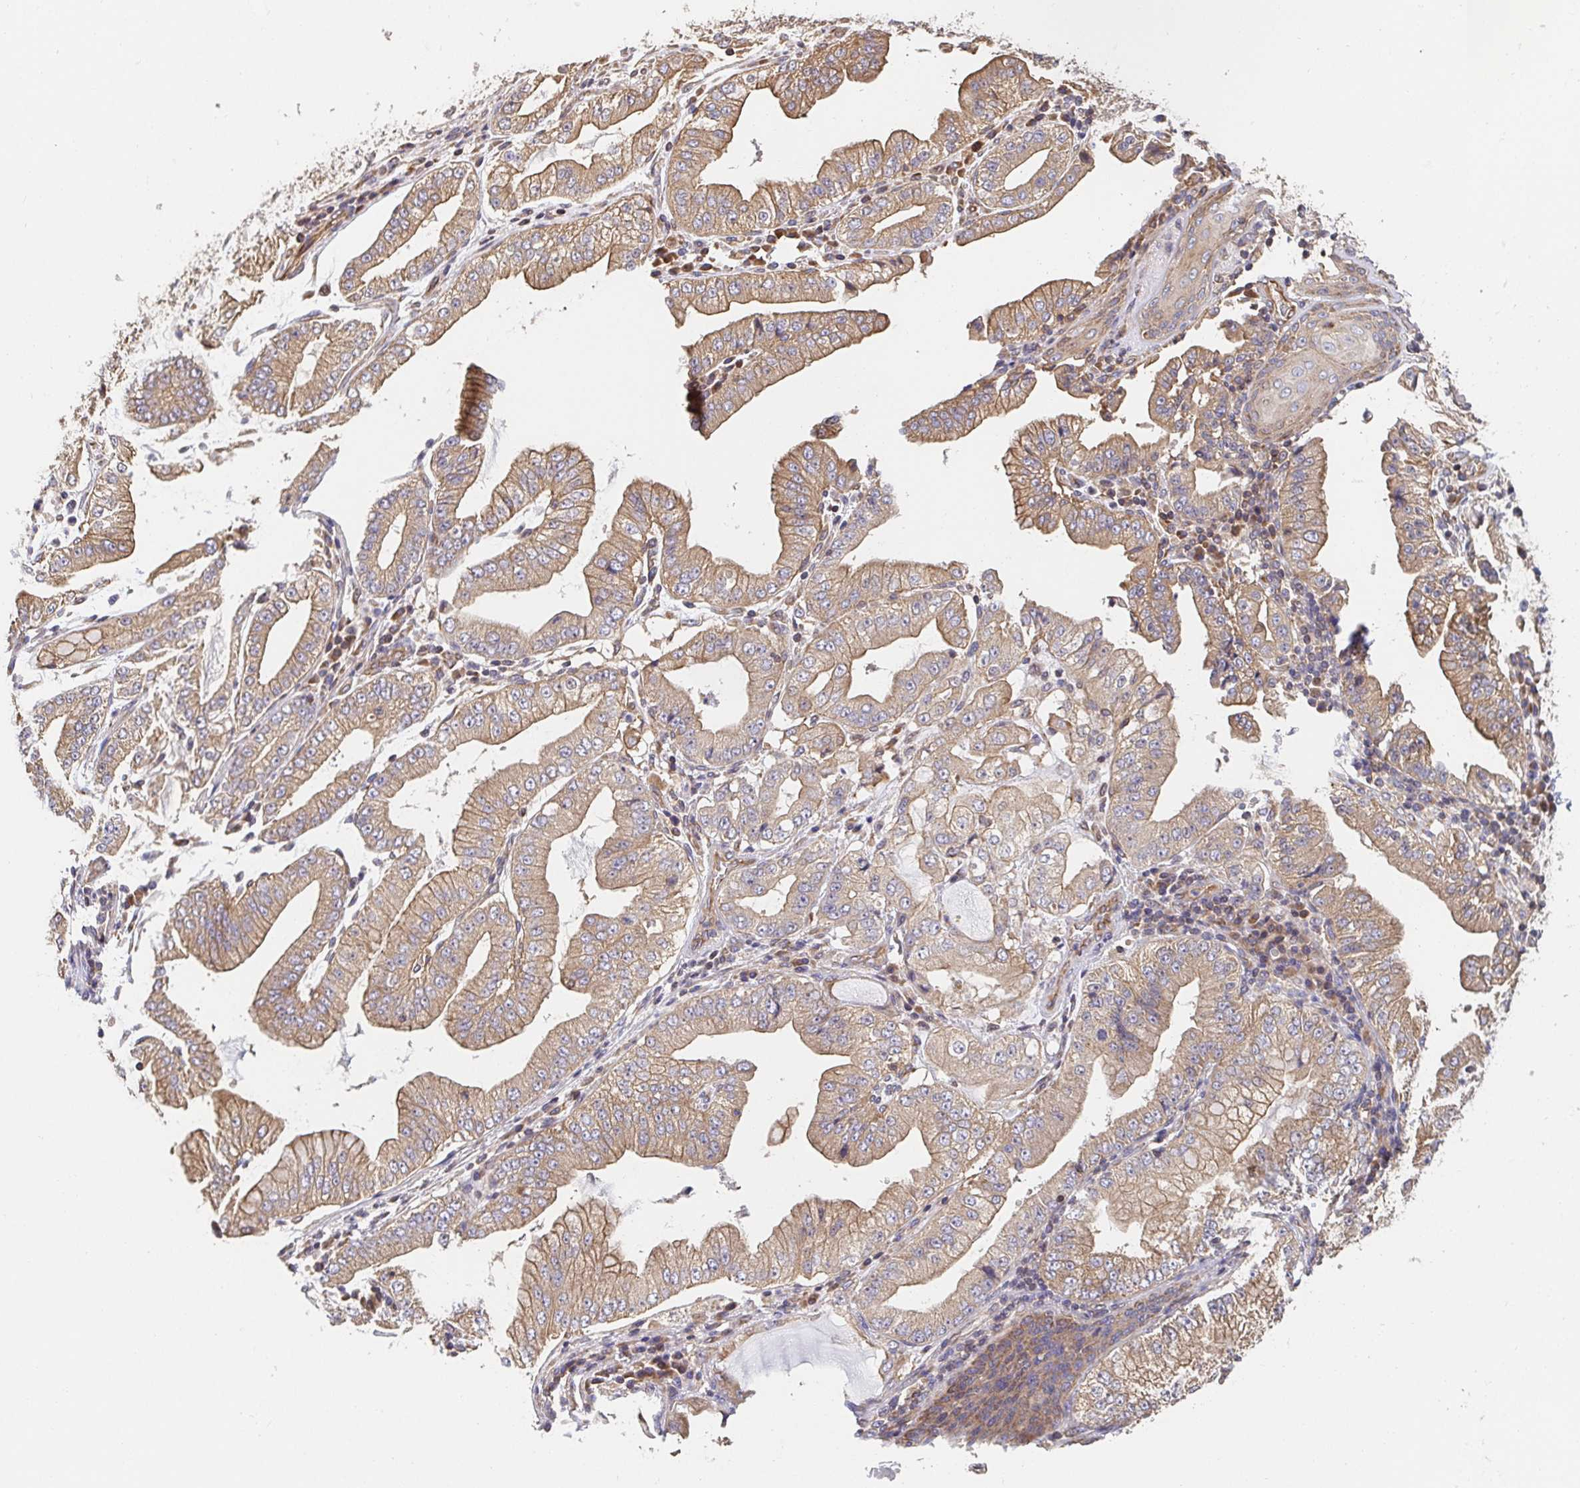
{"staining": {"intensity": "weak", "quantity": ">75%", "location": "cytoplasmic/membranous"}, "tissue": "stomach cancer", "cell_type": "Tumor cells", "image_type": "cancer", "snomed": [{"axis": "morphology", "description": "Adenocarcinoma, NOS"}, {"axis": "topography", "description": "Stomach, upper"}], "caption": "This histopathology image shows IHC staining of human adenocarcinoma (stomach), with low weak cytoplasmic/membranous positivity in about >75% of tumor cells.", "gene": "APBB1", "patient": {"sex": "female", "age": 74}}